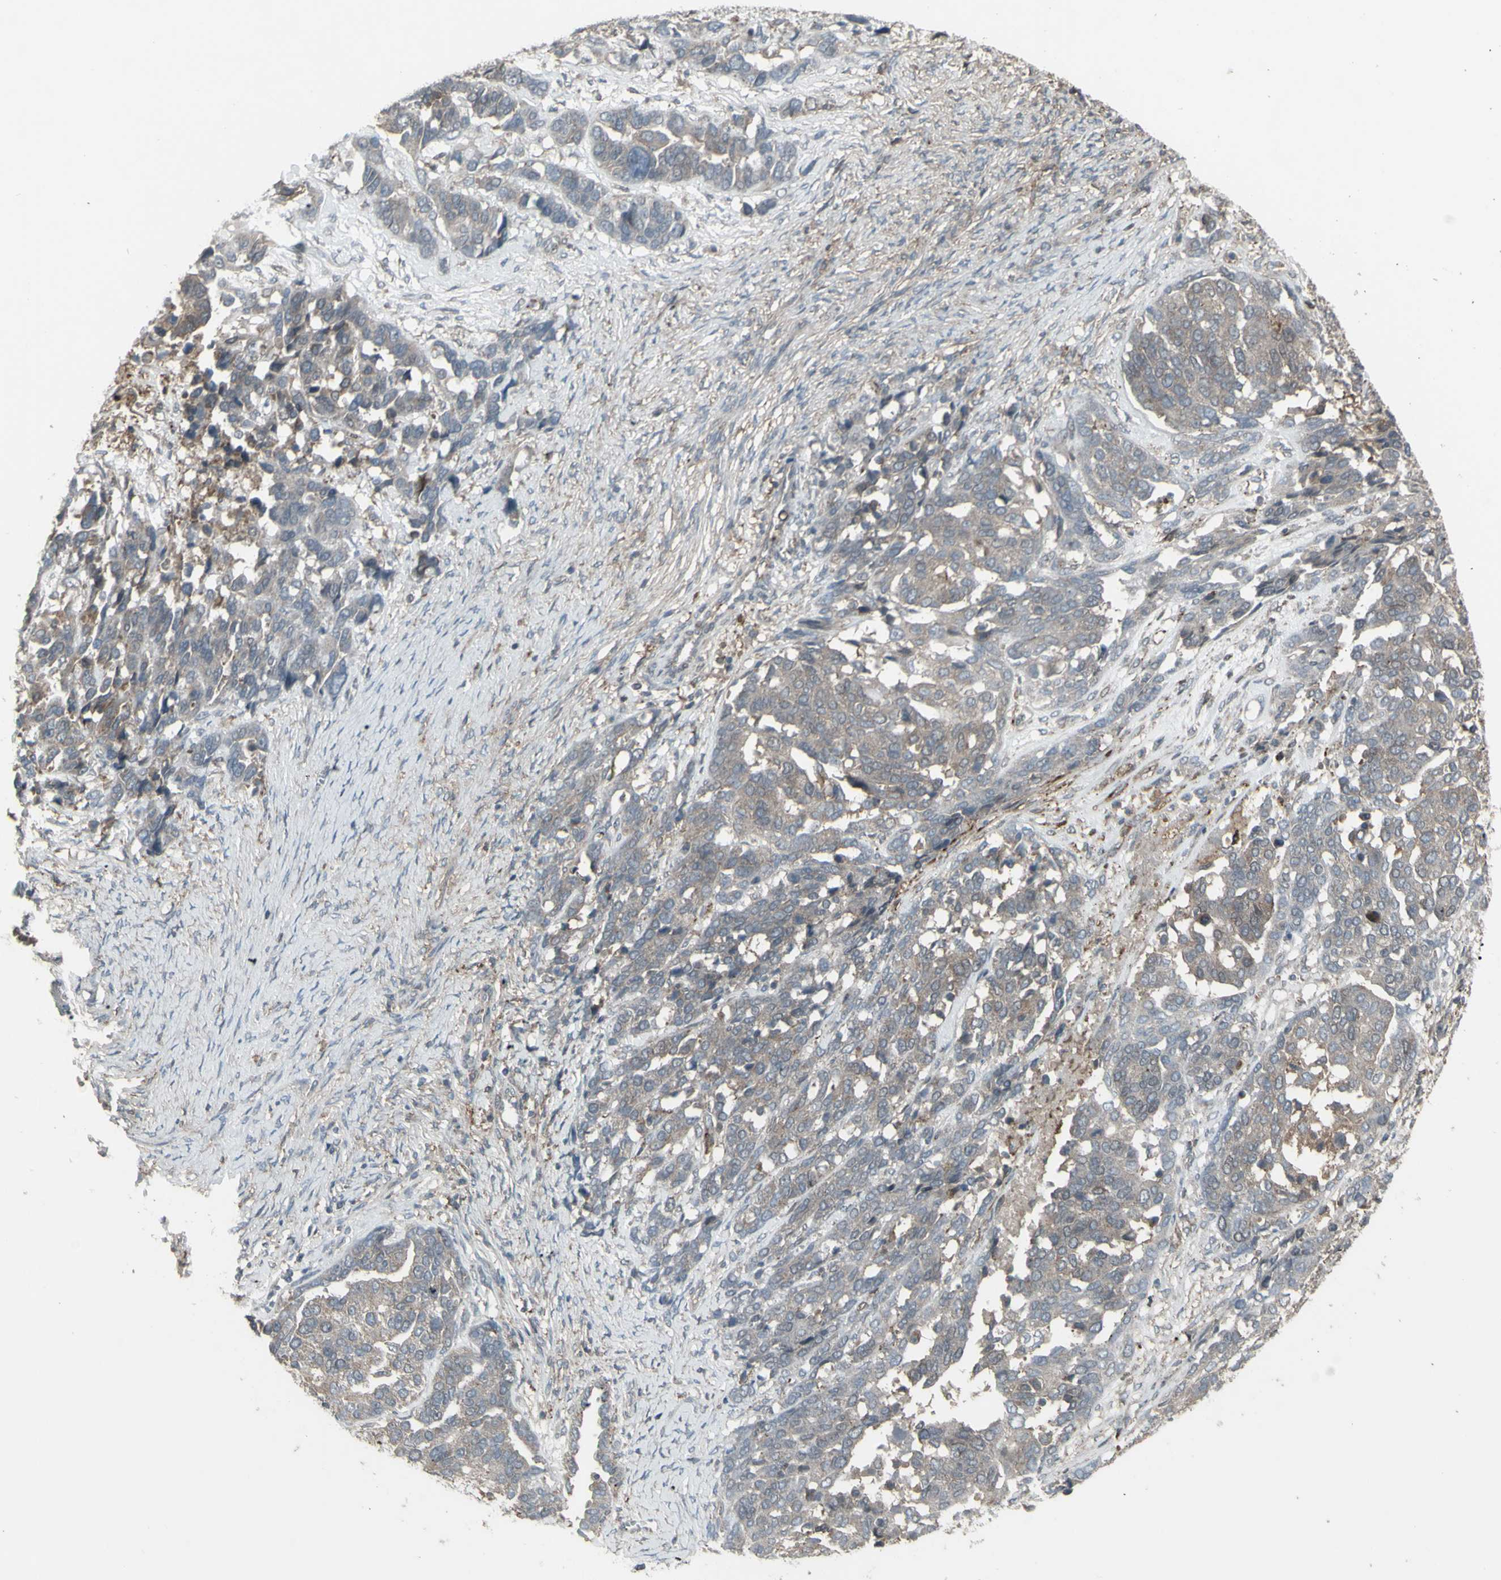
{"staining": {"intensity": "weak", "quantity": ">75%", "location": "cytoplasmic/membranous"}, "tissue": "ovarian cancer", "cell_type": "Tumor cells", "image_type": "cancer", "snomed": [{"axis": "morphology", "description": "Cystadenocarcinoma, serous, NOS"}, {"axis": "topography", "description": "Ovary"}], "caption": "This photomicrograph demonstrates immunohistochemistry (IHC) staining of ovarian serous cystadenocarcinoma, with low weak cytoplasmic/membranous expression in approximately >75% of tumor cells.", "gene": "SMO", "patient": {"sex": "female", "age": 44}}